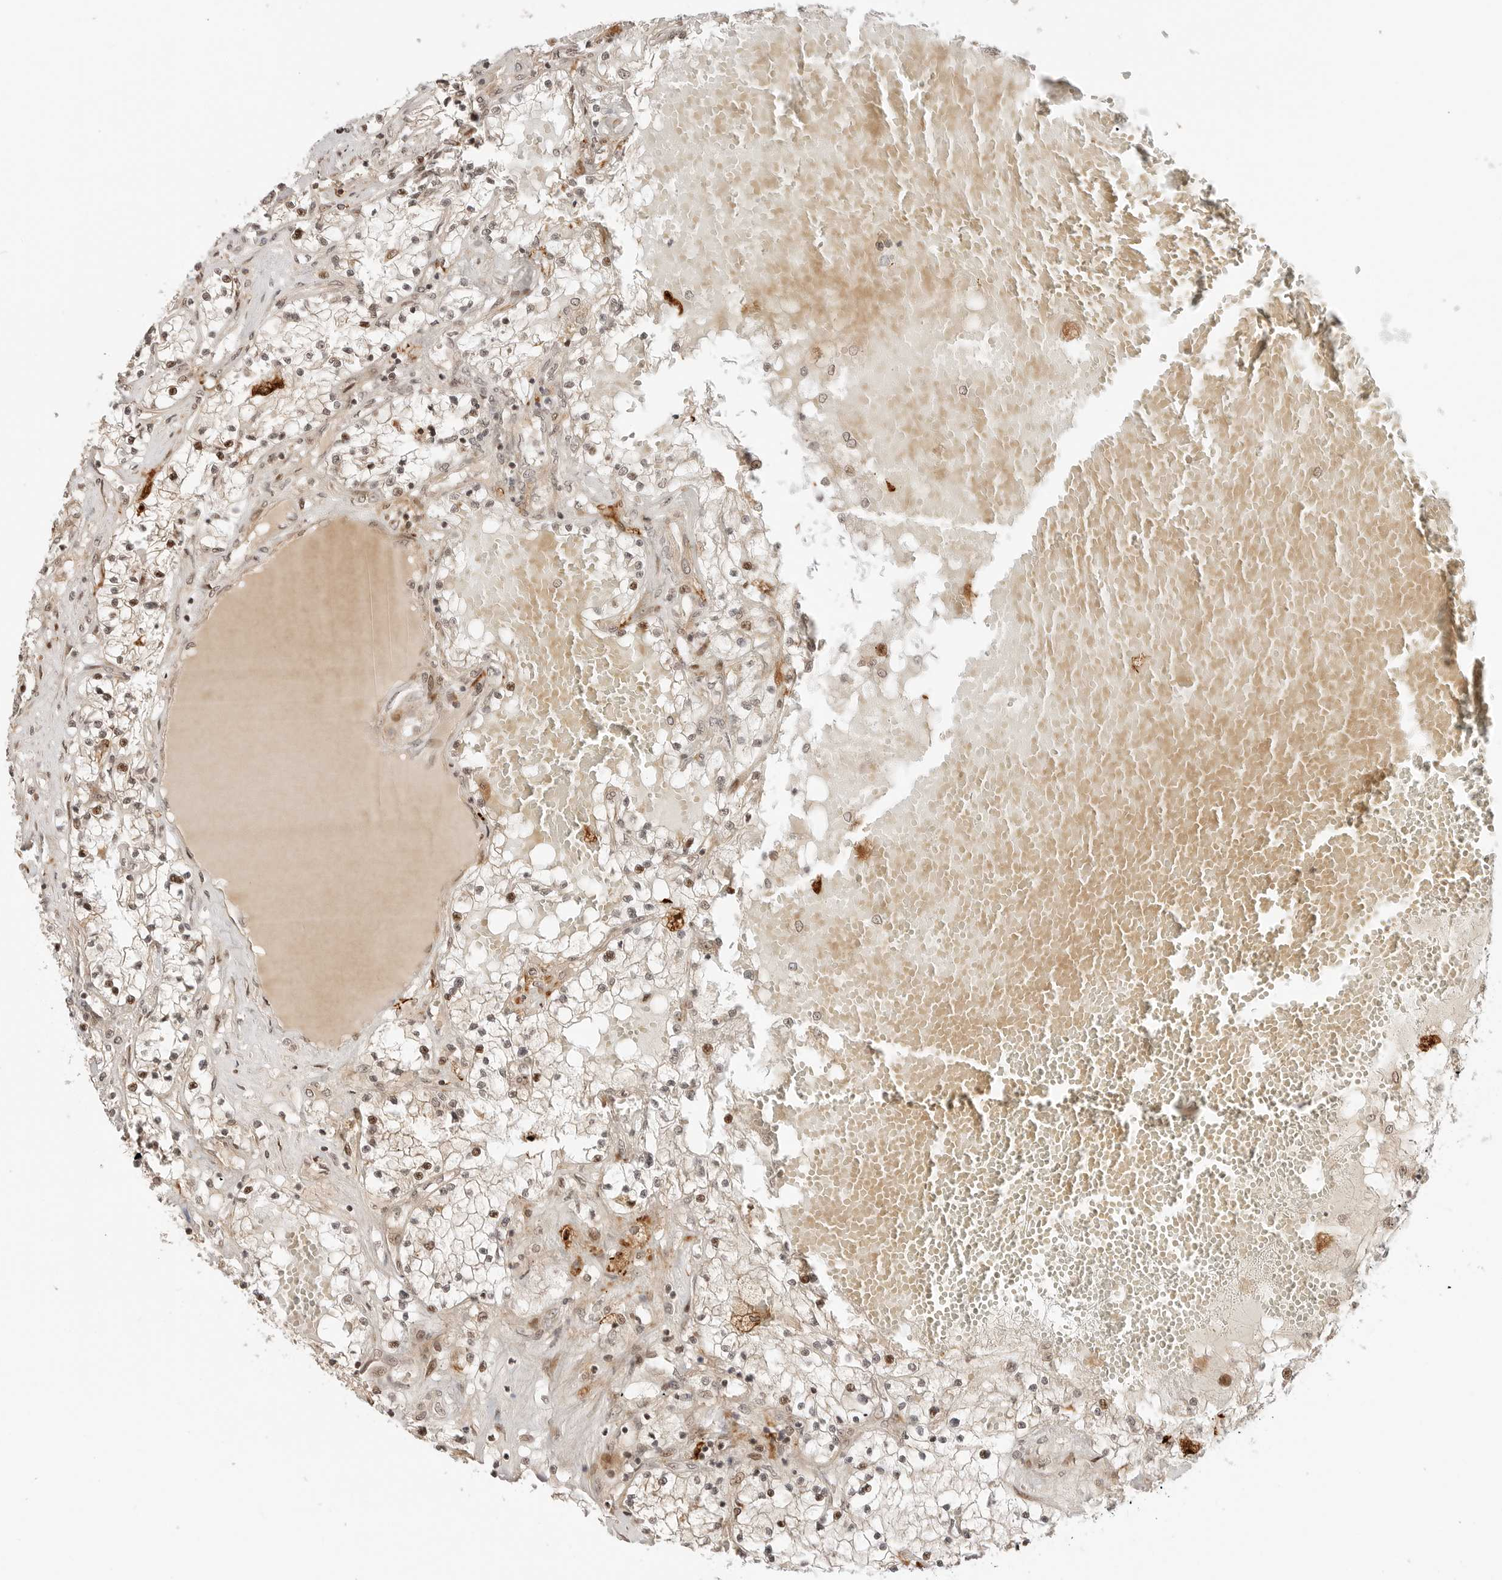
{"staining": {"intensity": "moderate", "quantity": "25%-75%", "location": "cytoplasmic/membranous,nuclear"}, "tissue": "renal cancer", "cell_type": "Tumor cells", "image_type": "cancer", "snomed": [{"axis": "morphology", "description": "Normal tissue, NOS"}, {"axis": "morphology", "description": "Adenocarcinoma, NOS"}, {"axis": "topography", "description": "Kidney"}], "caption": "This histopathology image reveals renal cancer (adenocarcinoma) stained with IHC to label a protein in brown. The cytoplasmic/membranous and nuclear of tumor cells show moderate positivity for the protein. Nuclei are counter-stained blue.", "gene": "GEM", "patient": {"sex": "male", "age": 68}}